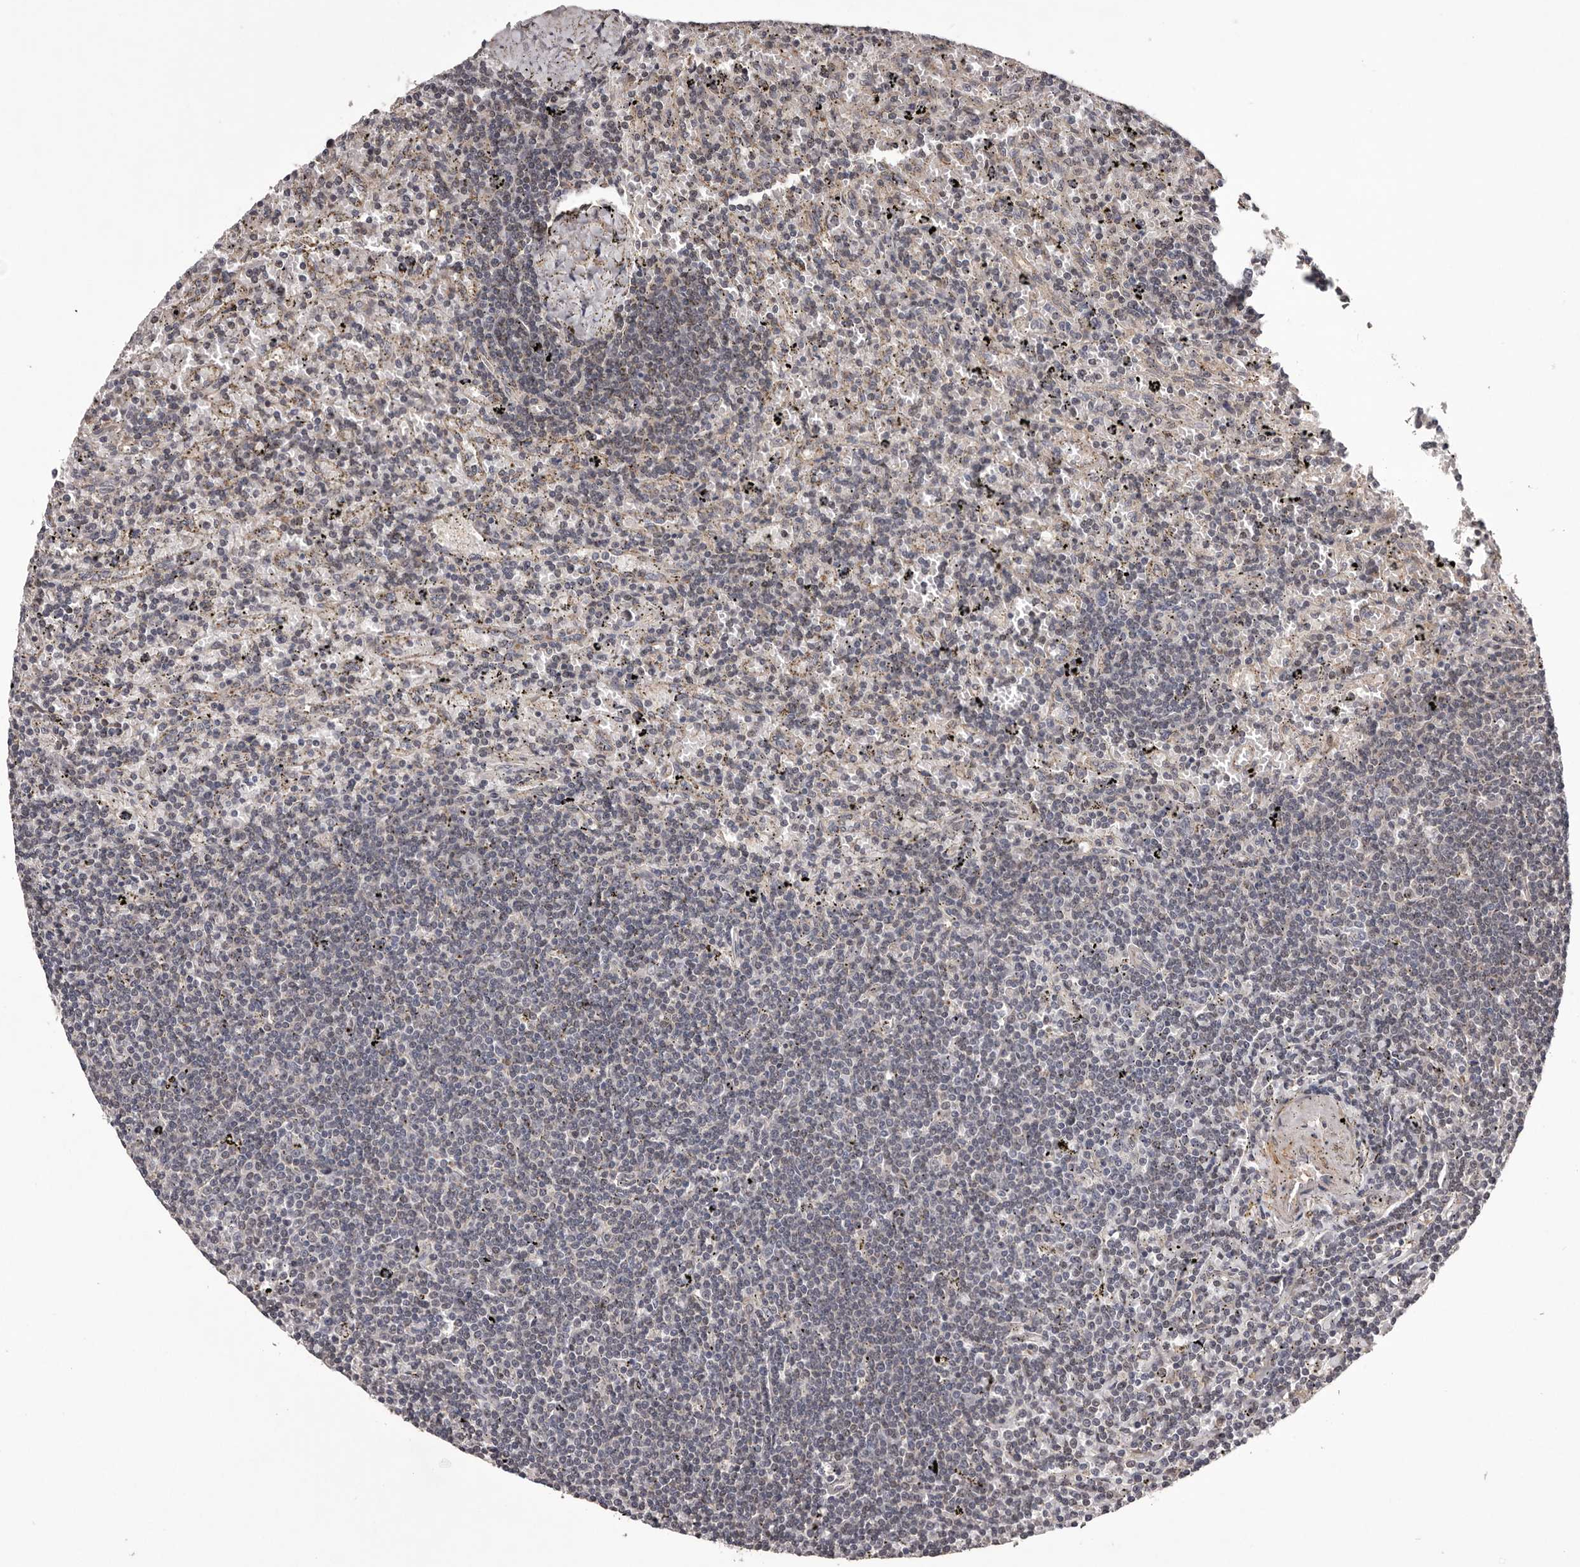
{"staining": {"intensity": "negative", "quantity": "none", "location": "none"}, "tissue": "lymphoma", "cell_type": "Tumor cells", "image_type": "cancer", "snomed": [{"axis": "morphology", "description": "Malignant lymphoma, non-Hodgkin's type, Low grade"}, {"axis": "topography", "description": "Spleen"}], "caption": "Lymphoma stained for a protein using IHC displays no expression tumor cells.", "gene": "CELF3", "patient": {"sex": "male", "age": 76}}